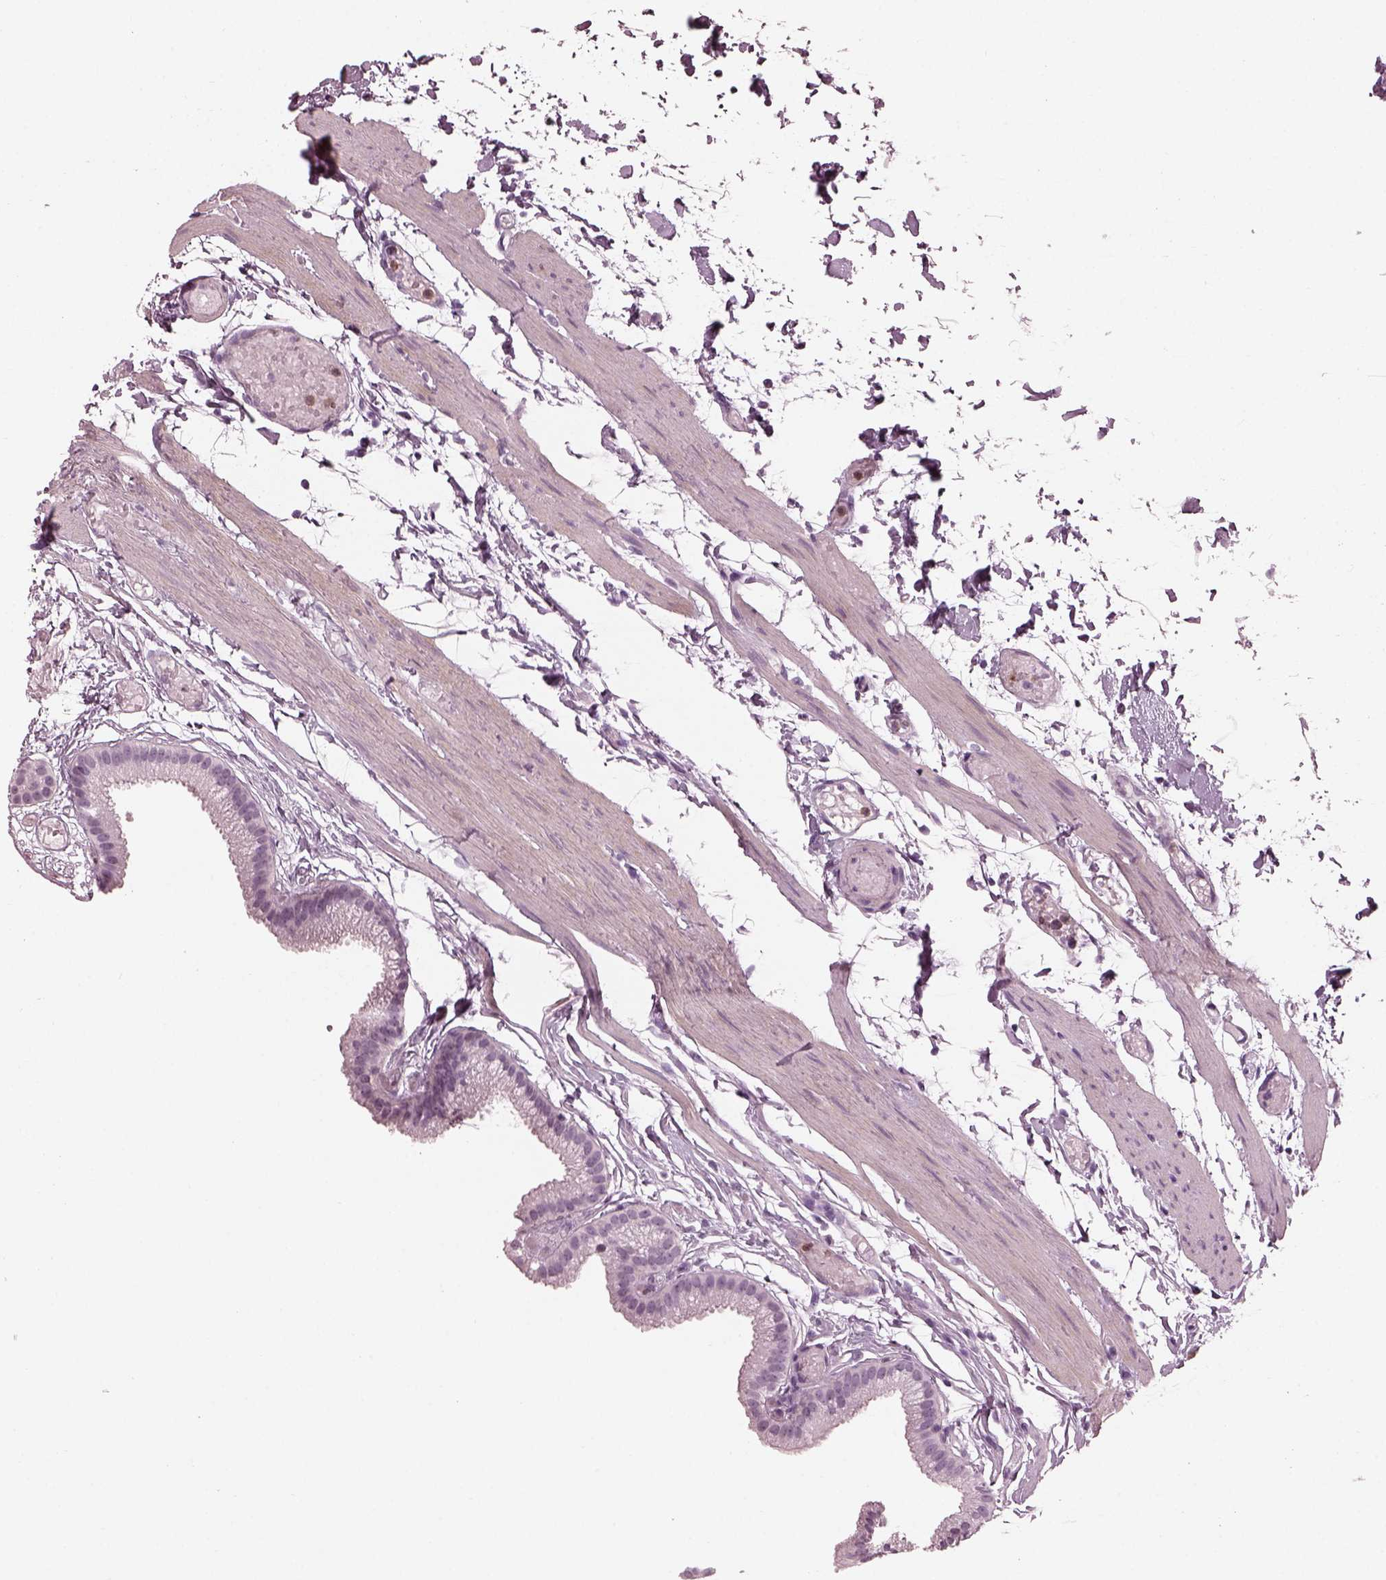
{"staining": {"intensity": "negative", "quantity": "none", "location": "none"}, "tissue": "gallbladder", "cell_type": "Glandular cells", "image_type": "normal", "snomed": [{"axis": "morphology", "description": "Normal tissue, NOS"}, {"axis": "topography", "description": "Gallbladder"}], "caption": "Glandular cells show no significant protein staining in unremarkable gallbladder. (IHC, brightfield microscopy, high magnification).", "gene": "BFSP1", "patient": {"sex": "female", "age": 45}}